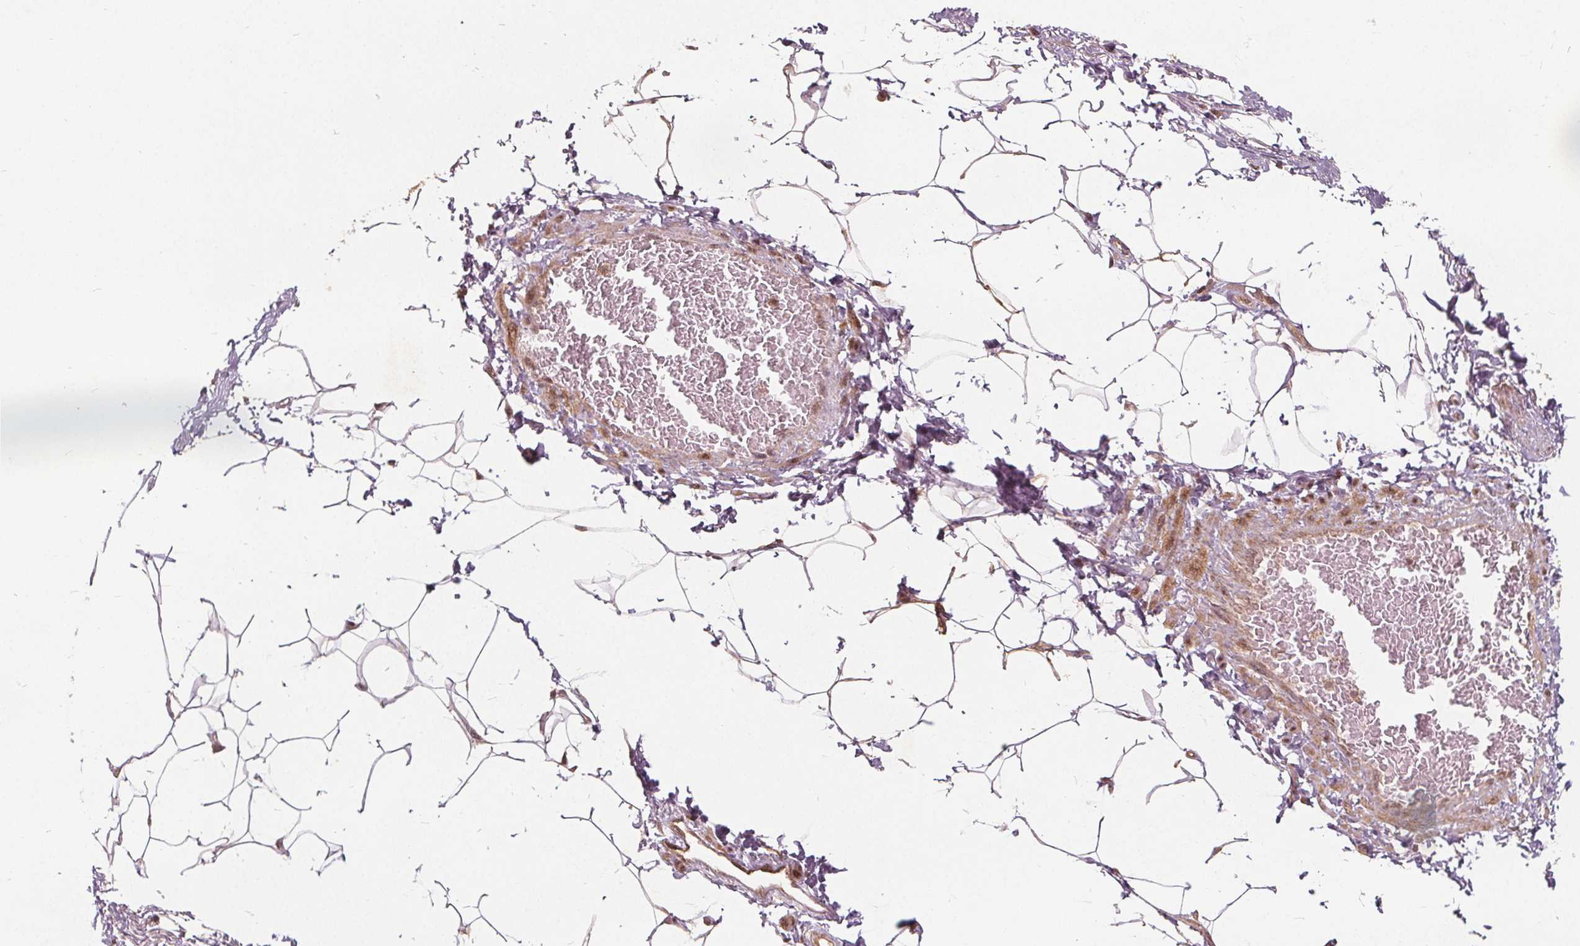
{"staining": {"intensity": "negative", "quantity": "none", "location": "none"}, "tissue": "adipose tissue", "cell_type": "Adipocytes", "image_type": "normal", "snomed": [{"axis": "morphology", "description": "Normal tissue, NOS"}, {"axis": "topography", "description": "Peripheral nerve tissue"}], "caption": "This is a micrograph of IHC staining of normal adipose tissue, which shows no positivity in adipocytes.", "gene": "PPP1CB", "patient": {"sex": "male", "age": 51}}